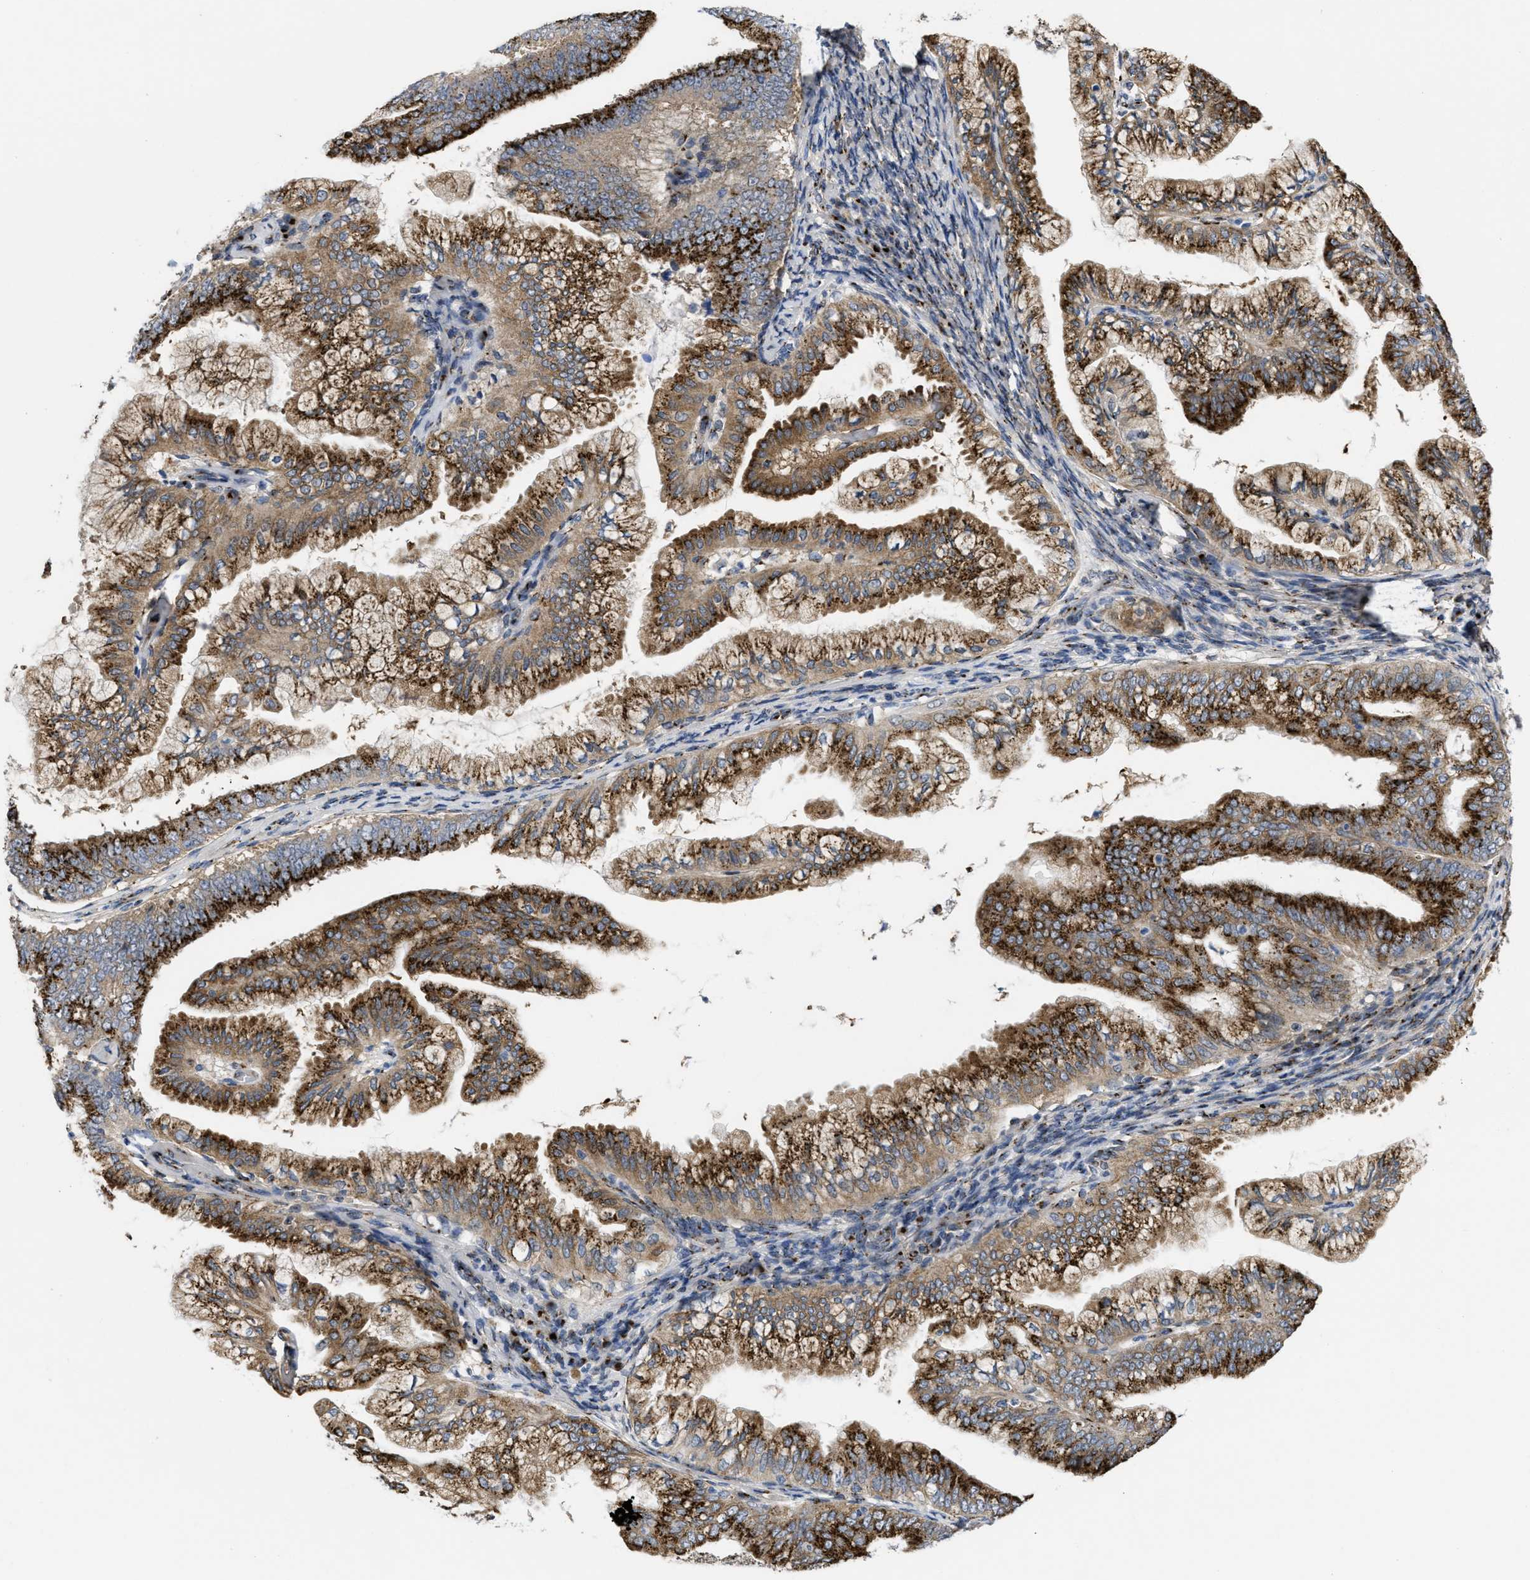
{"staining": {"intensity": "strong", "quantity": "25%-75%", "location": "cytoplasmic/membranous"}, "tissue": "endometrial cancer", "cell_type": "Tumor cells", "image_type": "cancer", "snomed": [{"axis": "morphology", "description": "Adenocarcinoma, NOS"}, {"axis": "topography", "description": "Endometrium"}], "caption": "Immunohistochemistry (IHC) (DAB (3,3'-diaminobenzidine)) staining of adenocarcinoma (endometrial) exhibits strong cytoplasmic/membranous protein positivity in approximately 25%-75% of tumor cells.", "gene": "ZNF70", "patient": {"sex": "female", "age": 63}}